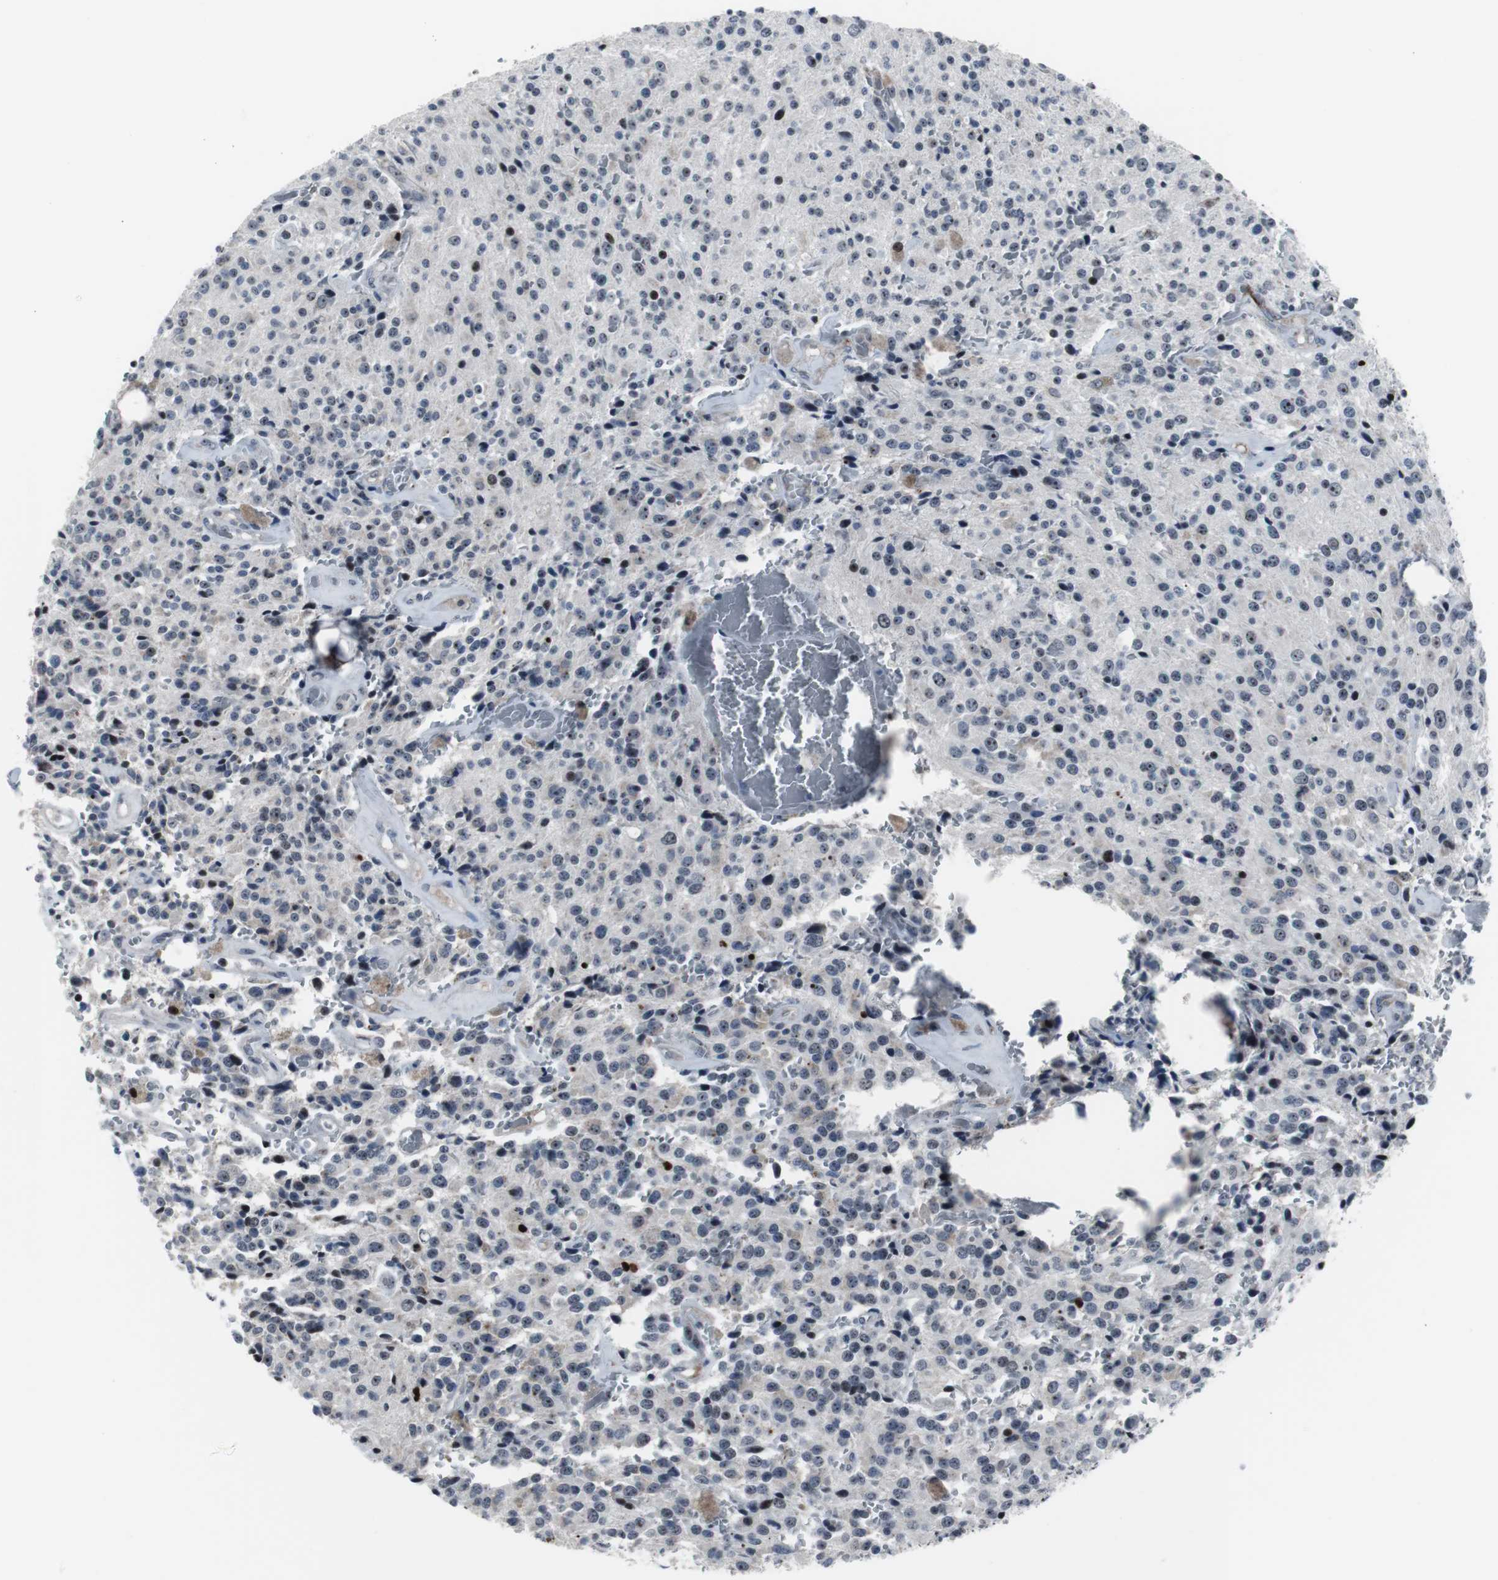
{"staining": {"intensity": "moderate", "quantity": "25%-75%", "location": "nuclear"}, "tissue": "glioma", "cell_type": "Tumor cells", "image_type": "cancer", "snomed": [{"axis": "morphology", "description": "Glioma, malignant, Low grade"}, {"axis": "topography", "description": "Brain"}], "caption": "A medium amount of moderate nuclear positivity is appreciated in about 25%-75% of tumor cells in glioma tissue.", "gene": "DOK1", "patient": {"sex": "male", "age": 58}}